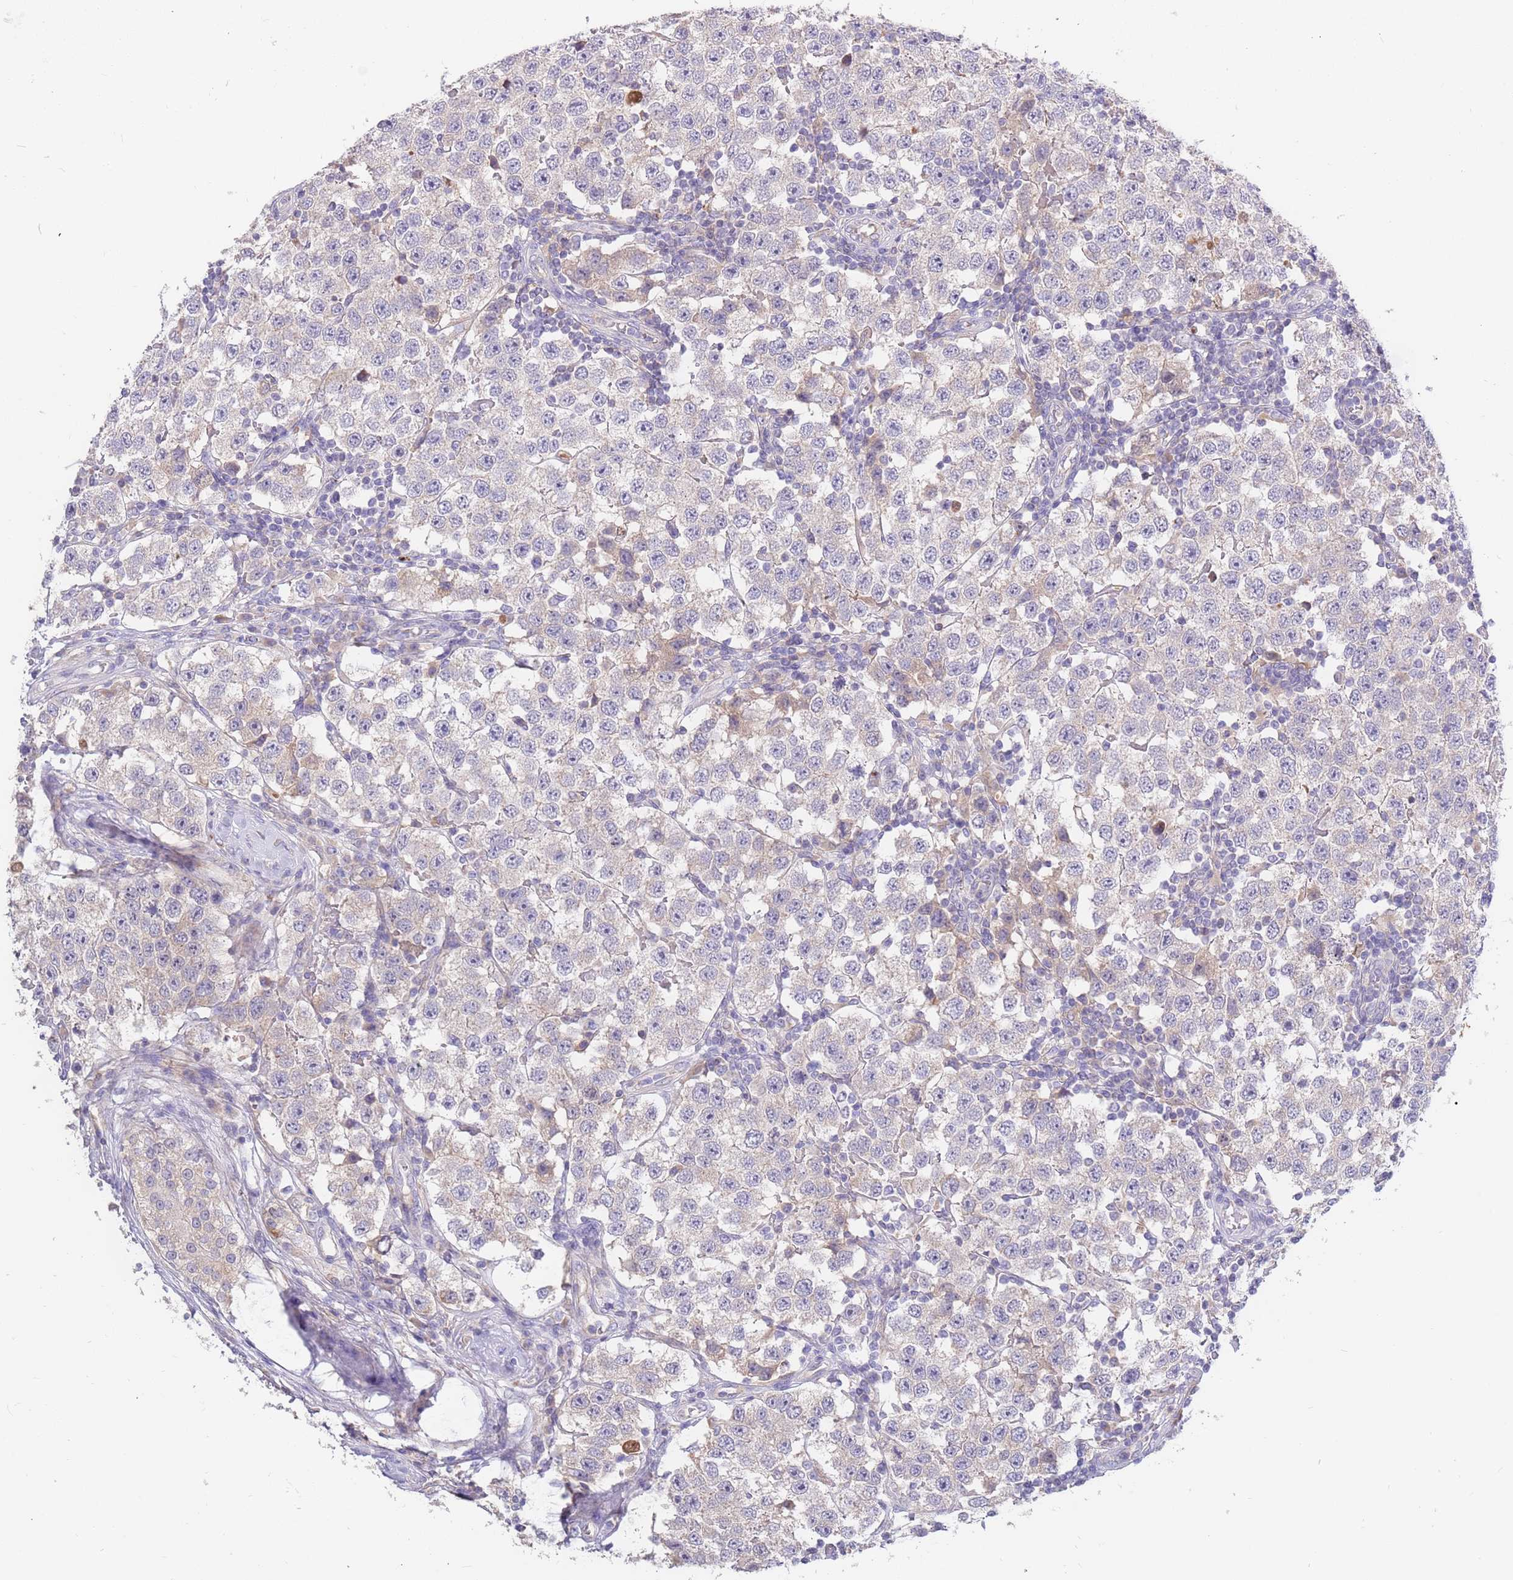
{"staining": {"intensity": "negative", "quantity": "none", "location": "none"}, "tissue": "testis cancer", "cell_type": "Tumor cells", "image_type": "cancer", "snomed": [{"axis": "morphology", "description": "Seminoma, NOS"}, {"axis": "topography", "description": "Testis"}], "caption": "Immunohistochemistry (IHC) of human seminoma (testis) displays no staining in tumor cells.", "gene": "BORCS5", "patient": {"sex": "male", "age": 34}}